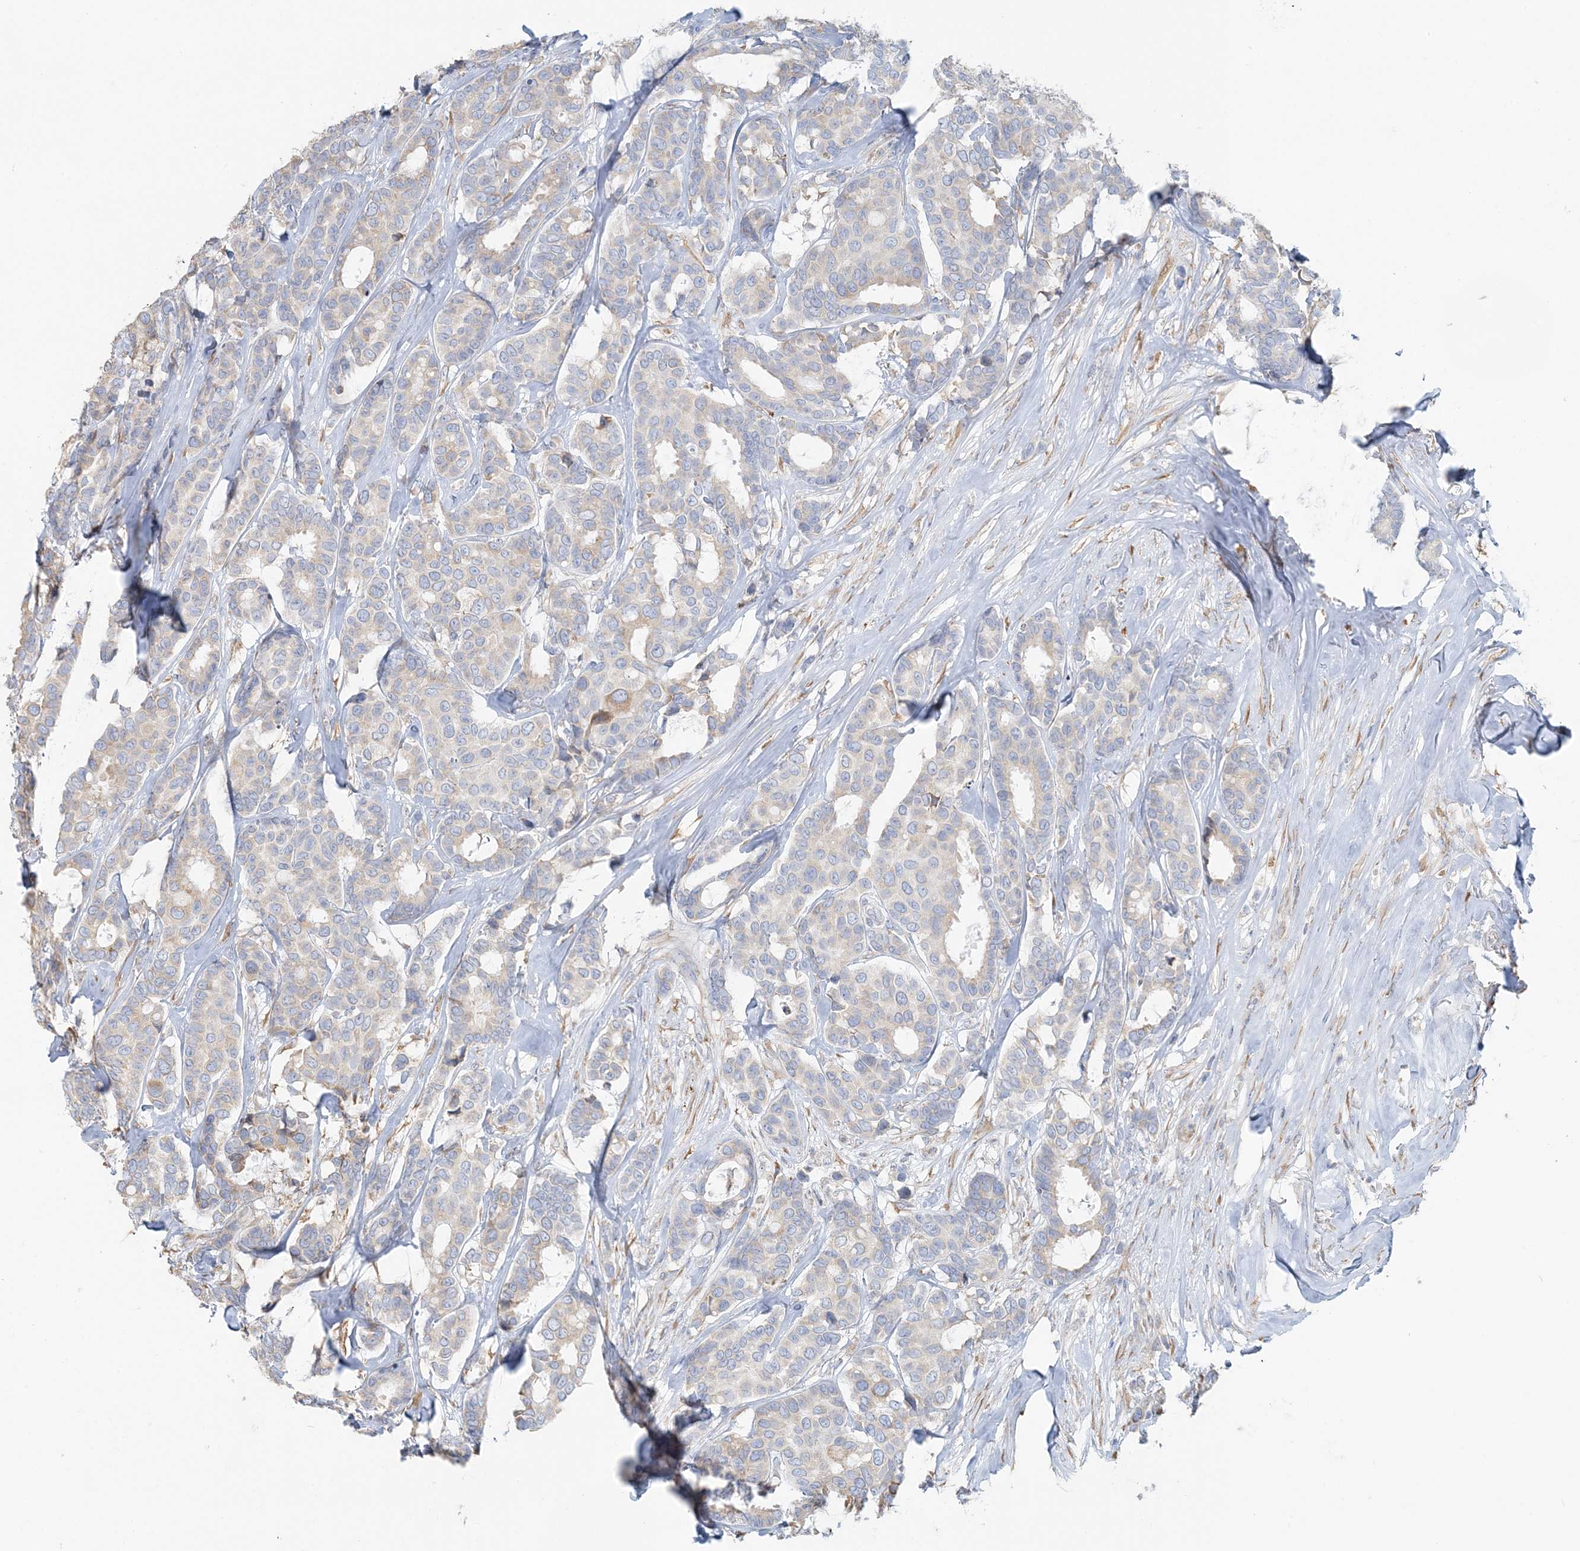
{"staining": {"intensity": "negative", "quantity": "none", "location": "none"}, "tissue": "breast cancer", "cell_type": "Tumor cells", "image_type": "cancer", "snomed": [{"axis": "morphology", "description": "Duct carcinoma"}, {"axis": "topography", "description": "Breast"}], "caption": "IHC of human breast cancer displays no staining in tumor cells. Brightfield microscopy of IHC stained with DAB (brown) and hematoxylin (blue), captured at high magnification.", "gene": "TBC1D5", "patient": {"sex": "female", "age": 87}}